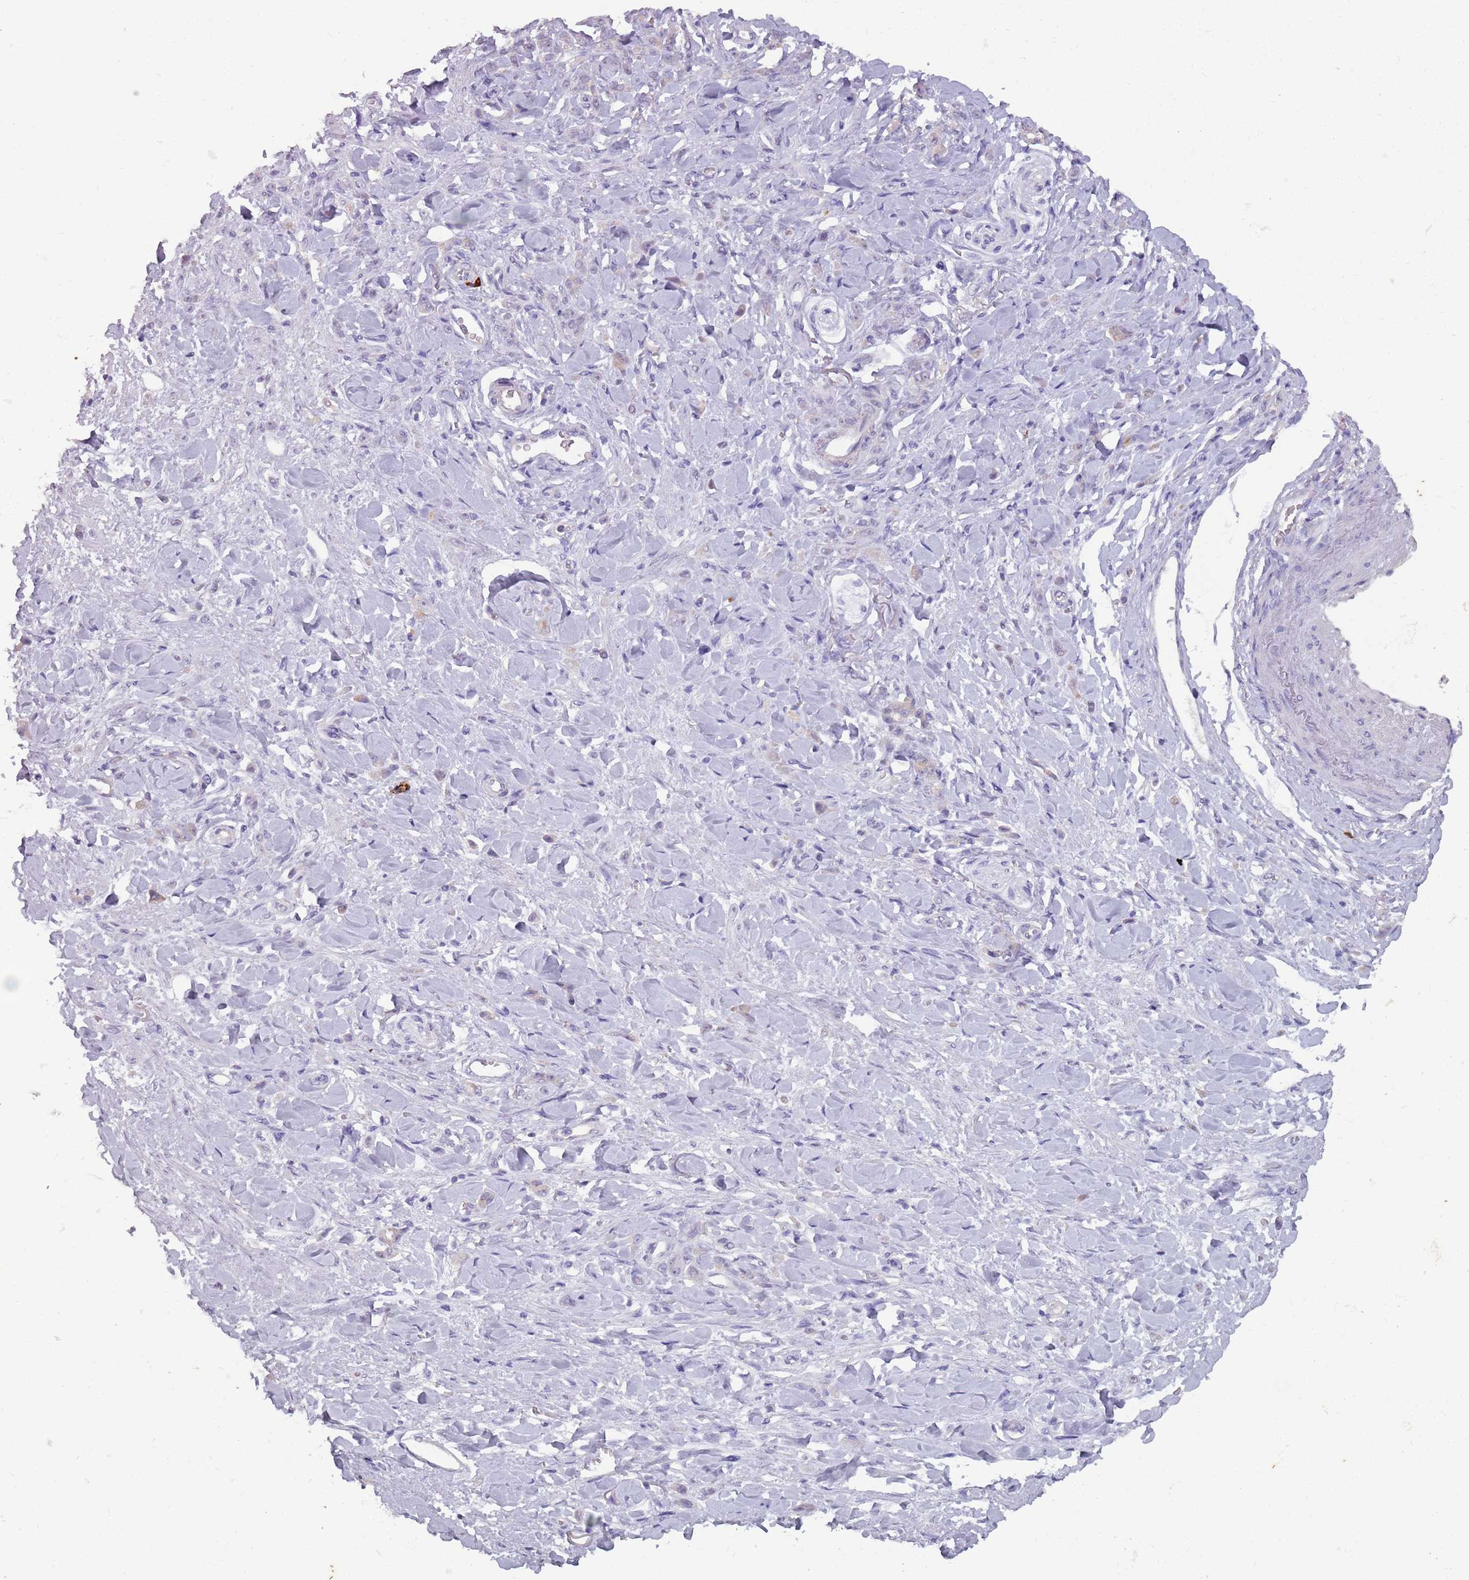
{"staining": {"intensity": "negative", "quantity": "none", "location": "none"}, "tissue": "stomach cancer", "cell_type": "Tumor cells", "image_type": "cancer", "snomed": [{"axis": "morphology", "description": "Normal tissue, NOS"}, {"axis": "morphology", "description": "Adenocarcinoma, NOS"}, {"axis": "topography", "description": "Stomach"}], "caption": "An image of human adenocarcinoma (stomach) is negative for staining in tumor cells. (DAB immunohistochemistry (IHC) with hematoxylin counter stain).", "gene": "STYK1", "patient": {"sex": "male", "age": 82}}